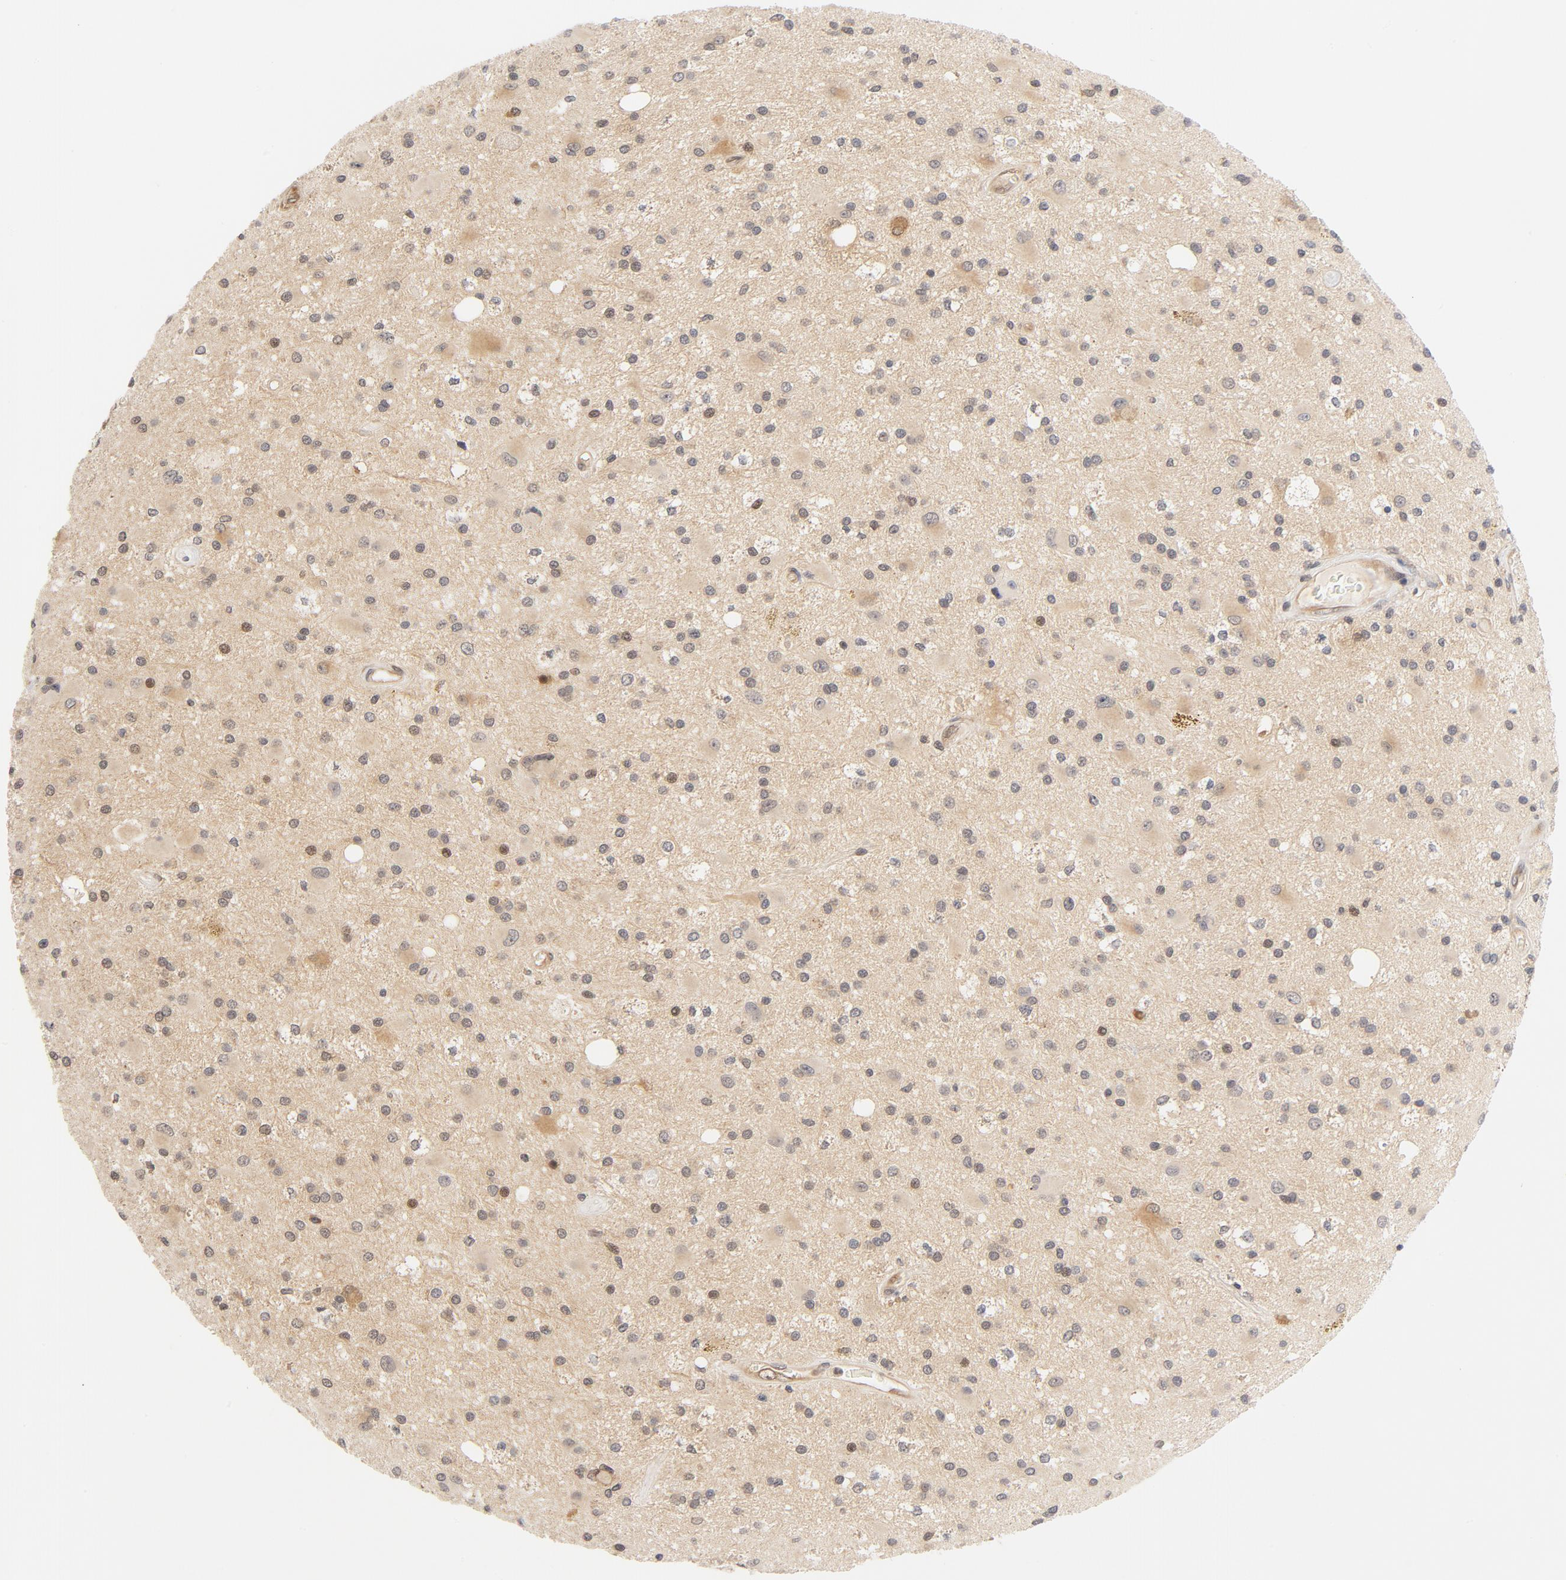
{"staining": {"intensity": "moderate", "quantity": ">75%", "location": "cytoplasmic/membranous,nuclear"}, "tissue": "glioma", "cell_type": "Tumor cells", "image_type": "cancer", "snomed": [{"axis": "morphology", "description": "Glioma, malignant, Low grade"}, {"axis": "topography", "description": "Brain"}], "caption": "Glioma was stained to show a protein in brown. There is medium levels of moderate cytoplasmic/membranous and nuclear positivity in approximately >75% of tumor cells.", "gene": "EIF4E", "patient": {"sex": "male", "age": 58}}